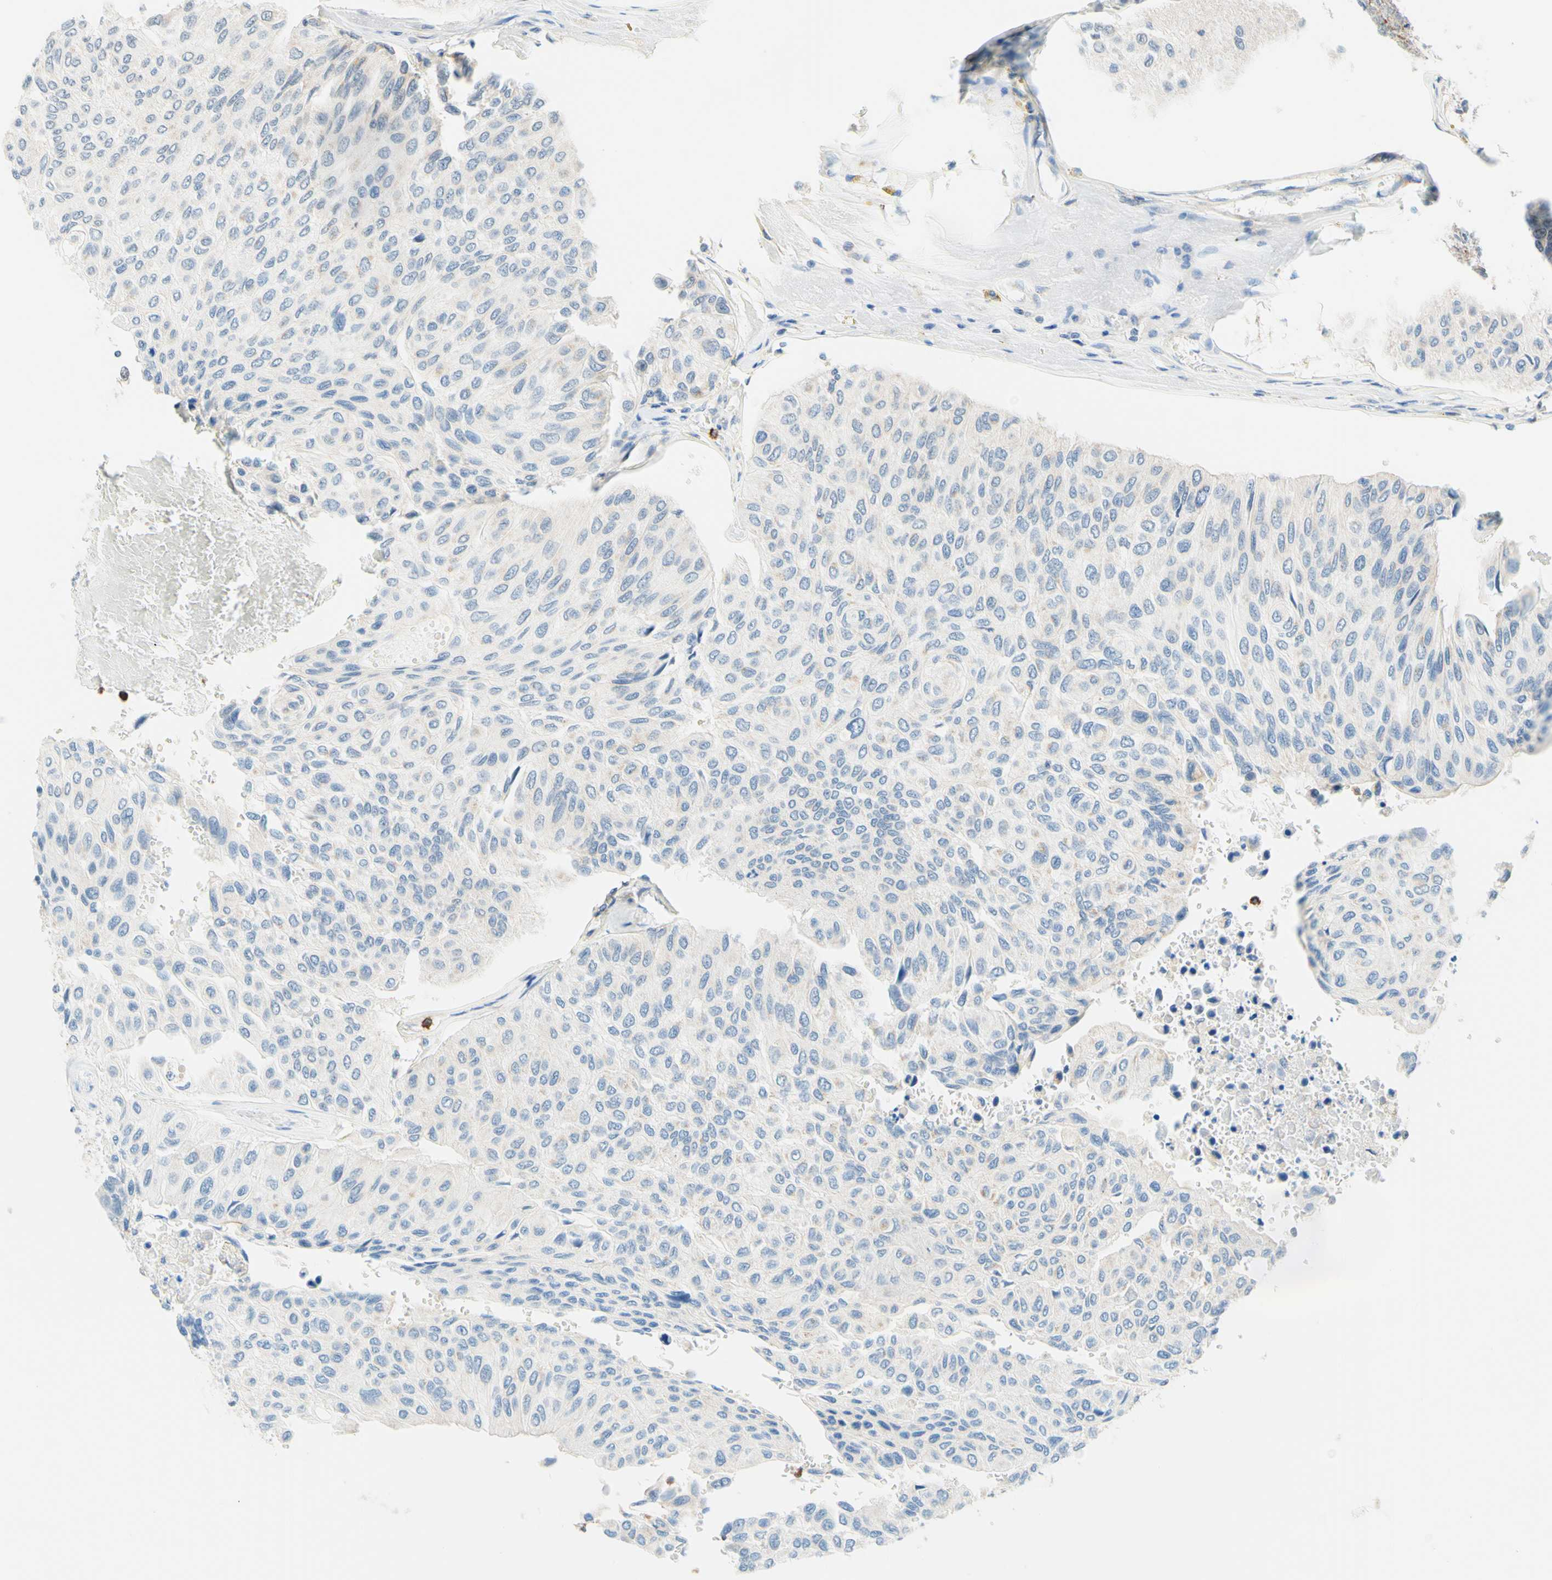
{"staining": {"intensity": "negative", "quantity": "none", "location": "none"}, "tissue": "urothelial cancer", "cell_type": "Tumor cells", "image_type": "cancer", "snomed": [{"axis": "morphology", "description": "Urothelial carcinoma, High grade"}, {"axis": "topography", "description": "Urinary bladder"}], "caption": "Immunohistochemistry (IHC) of urothelial cancer displays no positivity in tumor cells.", "gene": "TREM2", "patient": {"sex": "male", "age": 66}}